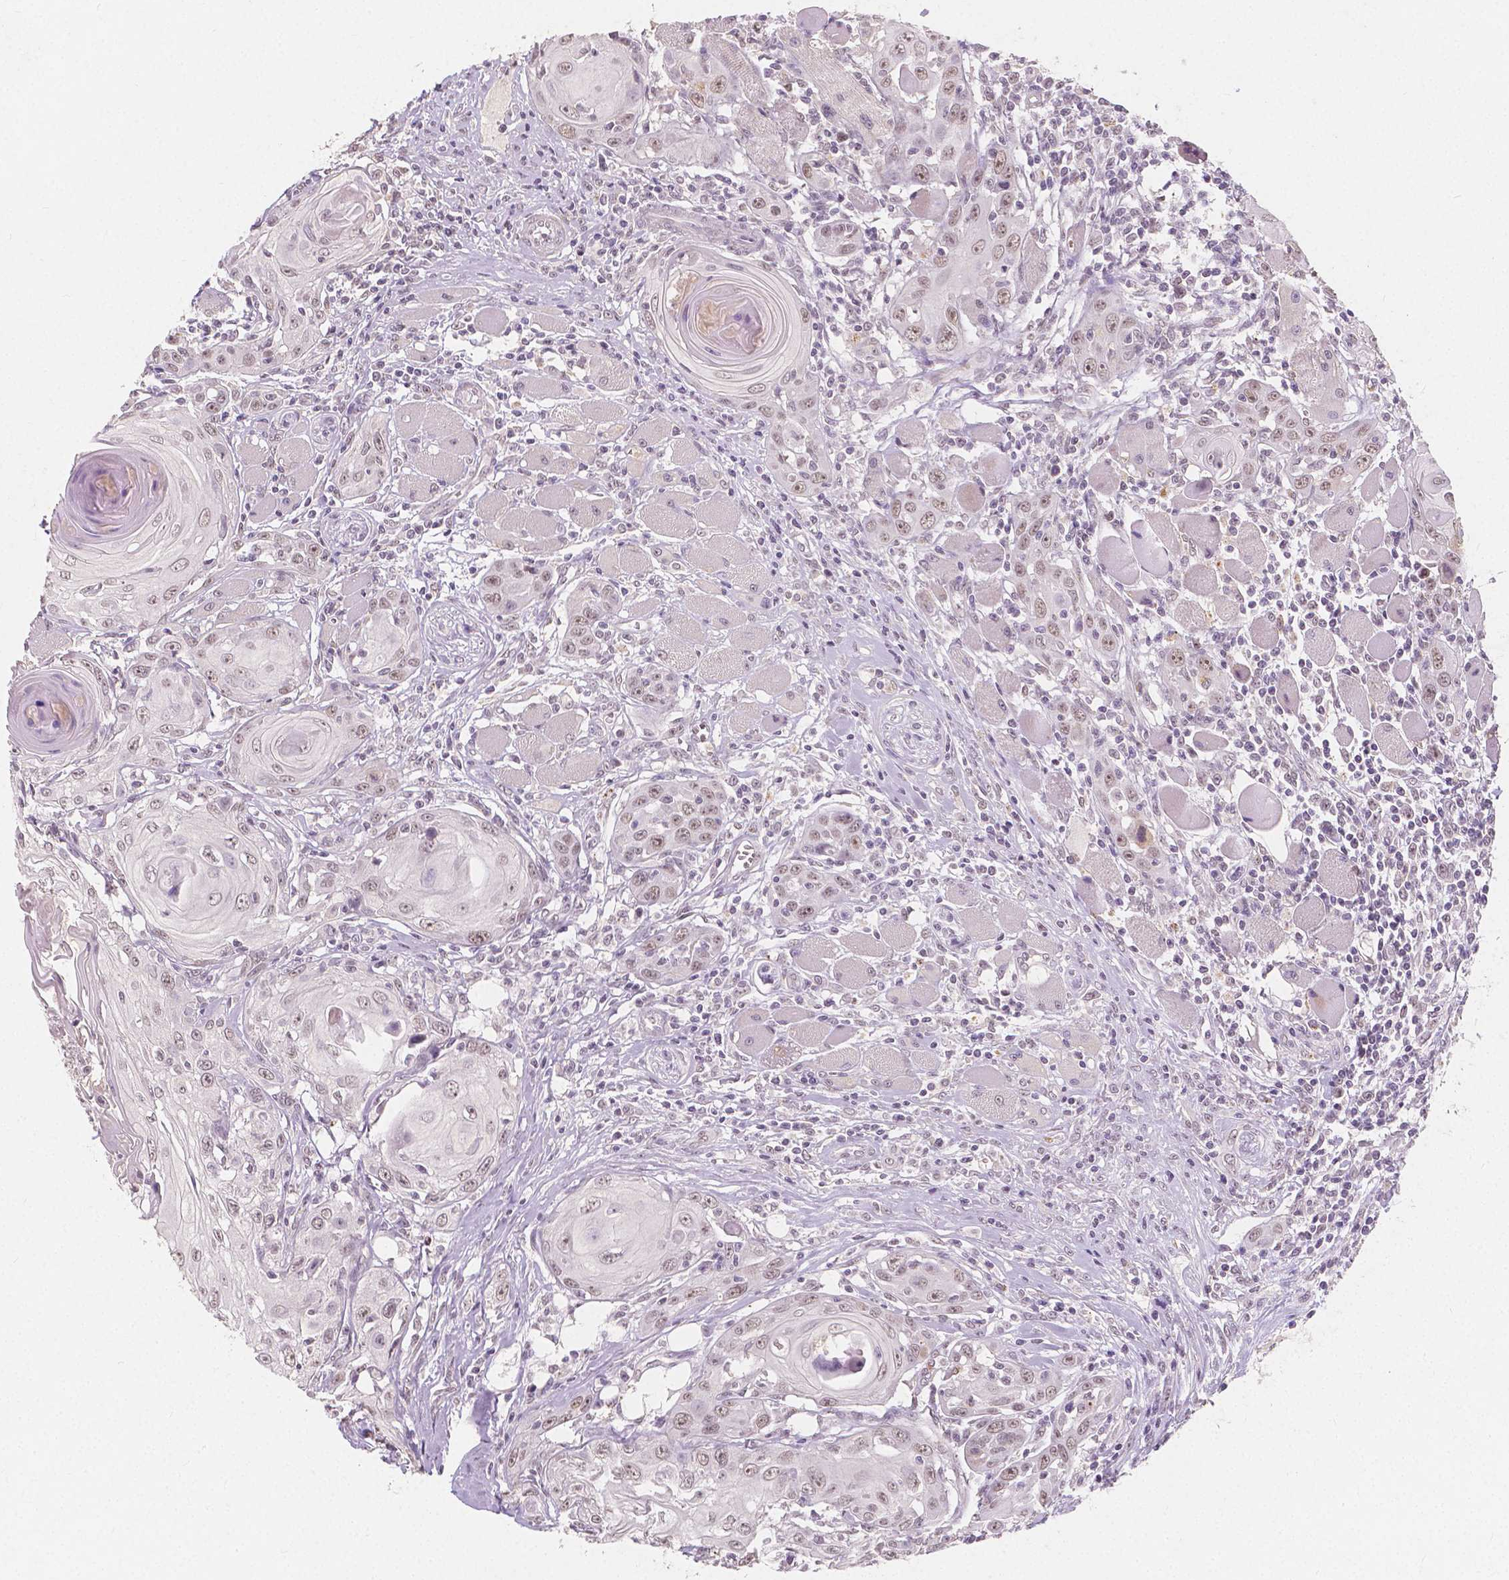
{"staining": {"intensity": "weak", "quantity": "25%-75%", "location": "nuclear"}, "tissue": "head and neck cancer", "cell_type": "Tumor cells", "image_type": "cancer", "snomed": [{"axis": "morphology", "description": "Squamous cell carcinoma, NOS"}, {"axis": "topography", "description": "Head-Neck"}], "caption": "A low amount of weak nuclear positivity is identified in about 25%-75% of tumor cells in head and neck squamous cell carcinoma tissue.", "gene": "NOLC1", "patient": {"sex": "female", "age": 80}}